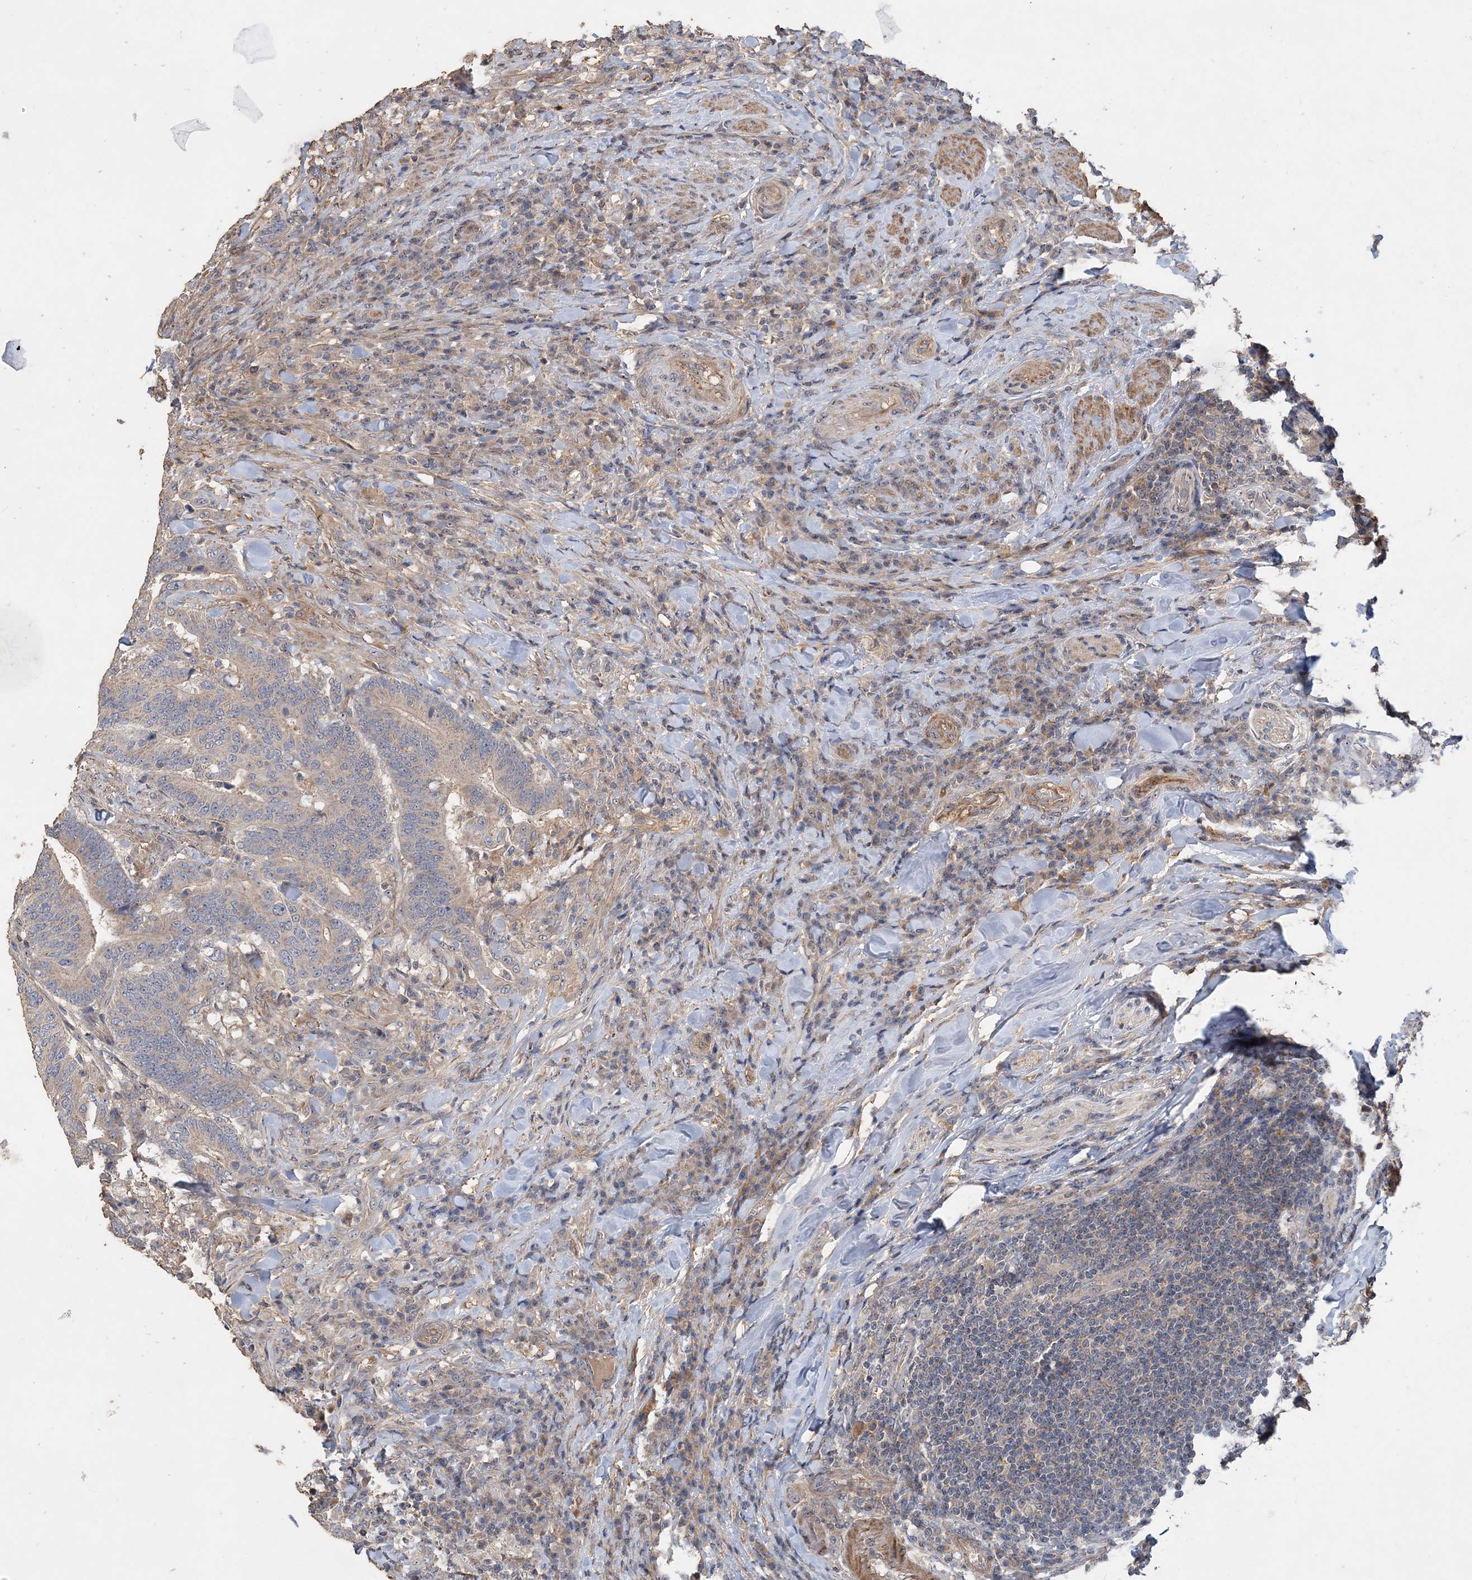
{"staining": {"intensity": "weak", "quantity": "<25%", "location": "cytoplasmic/membranous"}, "tissue": "colorectal cancer", "cell_type": "Tumor cells", "image_type": "cancer", "snomed": [{"axis": "morphology", "description": "Adenocarcinoma, NOS"}, {"axis": "topography", "description": "Colon"}], "caption": "Tumor cells are negative for brown protein staining in adenocarcinoma (colorectal).", "gene": "GRINA", "patient": {"sex": "female", "age": 66}}